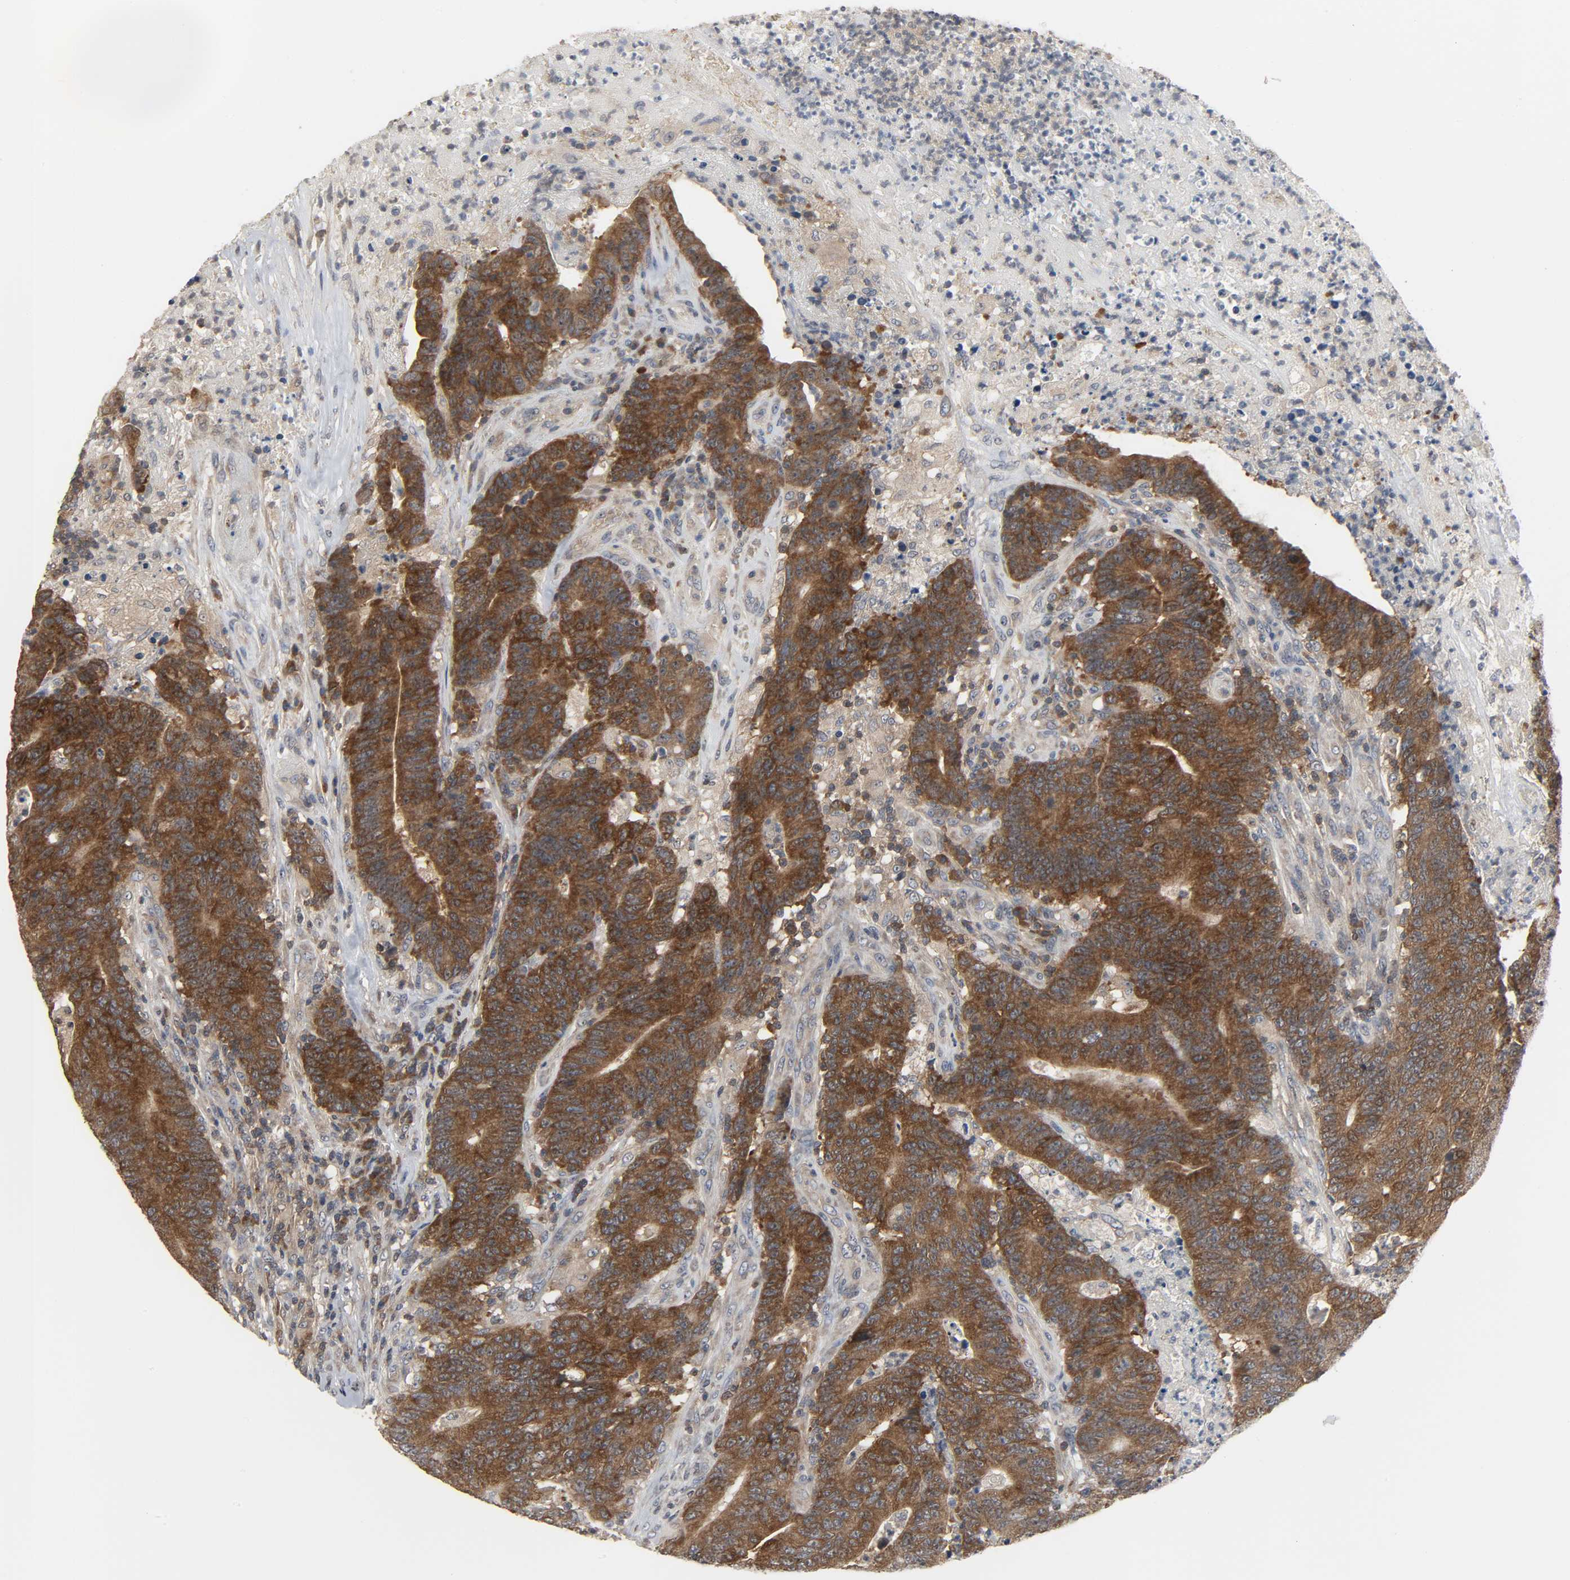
{"staining": {"intensity": "strong", "quantity": ">75%", "location": "cytoplasmic/membranous"}, "tissue": "colorectal cancer", "cell_type": "Tumor cells", "image_type": "cancer", "snomed": [{"axis": "morphology", "description": "Normal tissue, NOS"}, {"axis": "morphology", "description": "Adenocarcinoma, NOS"}, {"axis": "topography", "description": "Colon"}], "caption": "Protein expression analysis of colorectal cancer (adenocarcinoma) displays strong cytoplasmic/membranous expression in about >75% of tumor cells.", "gene": "PLEKHA2", "patient": {"sex": "female", "age": 75}}